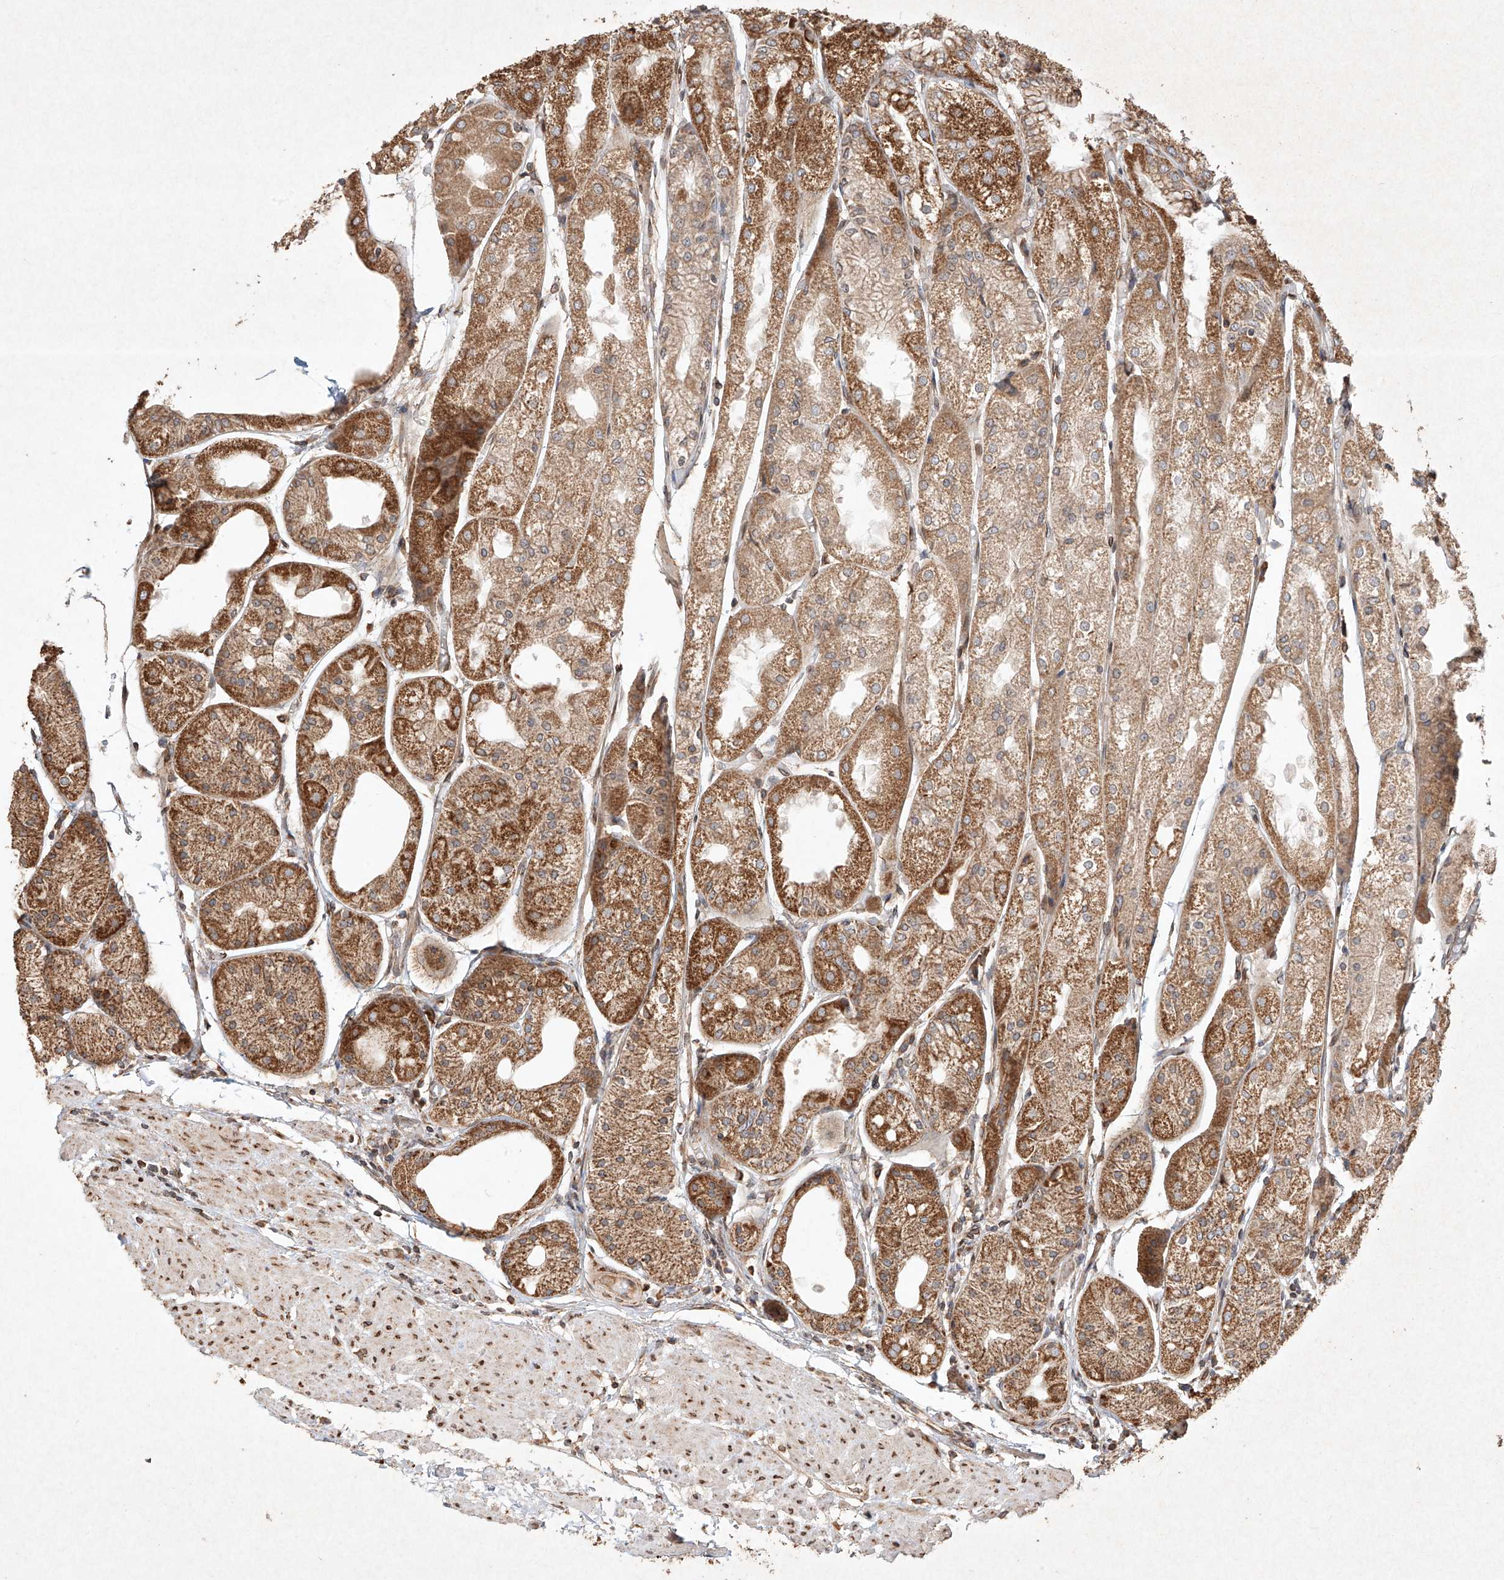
{"staining": {"intensity": "strong", "quantity": ">75%", "location": "cytoplasmic/membranous"}, "tissue": "stomach", "cell_type": "Glandular cells", "image_type": "normal", "snomed": [{"axis": "morphology", "description": "Normal tissue, NOS"}, {"axis": "topography", "description": "Stomach, upper"}], "caption": "Immunohistochemistry photomicrograph of unremarkable stomach: human stomach stained using IHC shows high levels of strong protein expression localized specifically in the cytoplasmic/membranous of glandular cells, appearing as a cytoplasmic/membranous brown color.", "gene": "SEMA3B", "patient": {"sex": "male", "age": 72}}